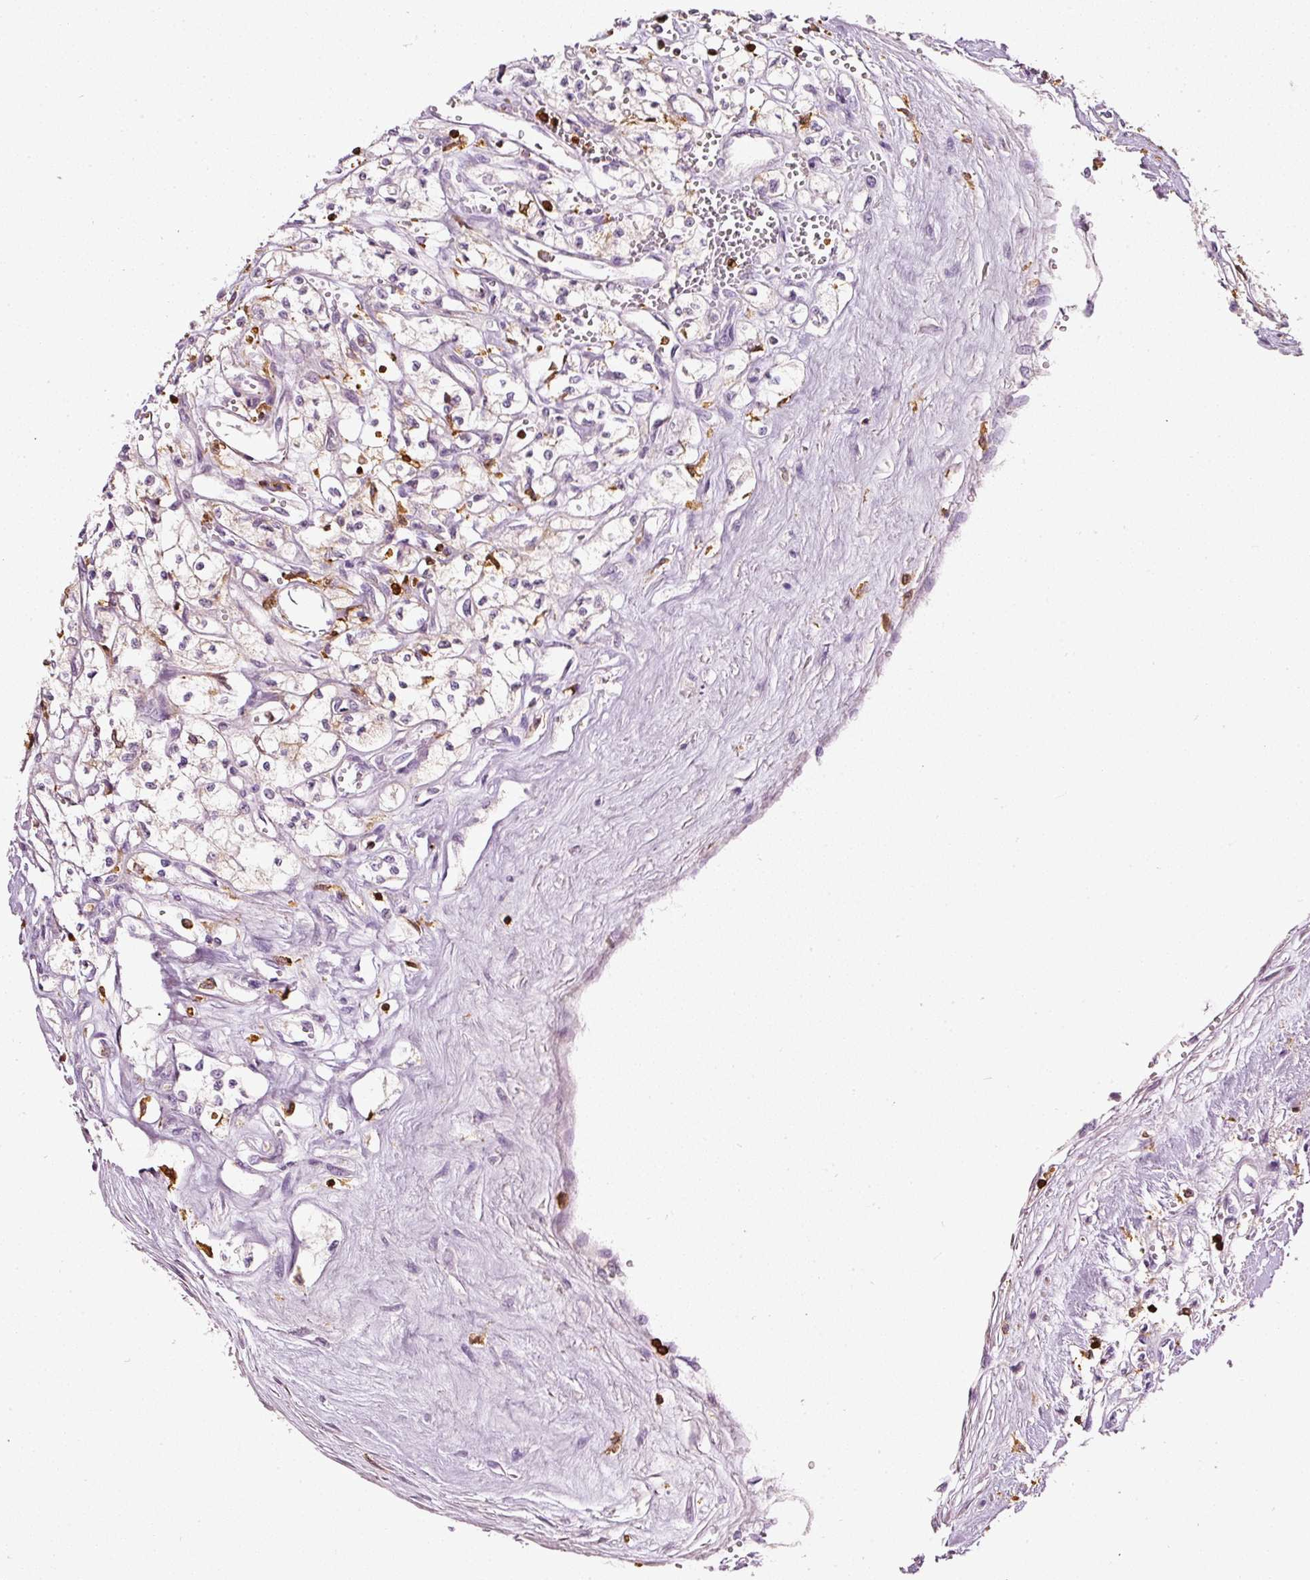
{"staining": {"intensity": "negative", "quantity": "none", "location": "none"}, "tissue": "renal cancer", "cell_type": "Tumor cells", "image_type": "cancer", "snomed": [{"axis": "morphology", "description": "Adenocarcinoma, NOS"}, {"axis": "topography", "description": "Kidney"}], "caption": "Immunohistochemistry photomicrograph of renal cancer (adenocarcinoma) stained for a protein (brown), which exhibits no expression in tumor cells.", "gene": "EVL", "patient": {"sex": "male", "age": 56}}